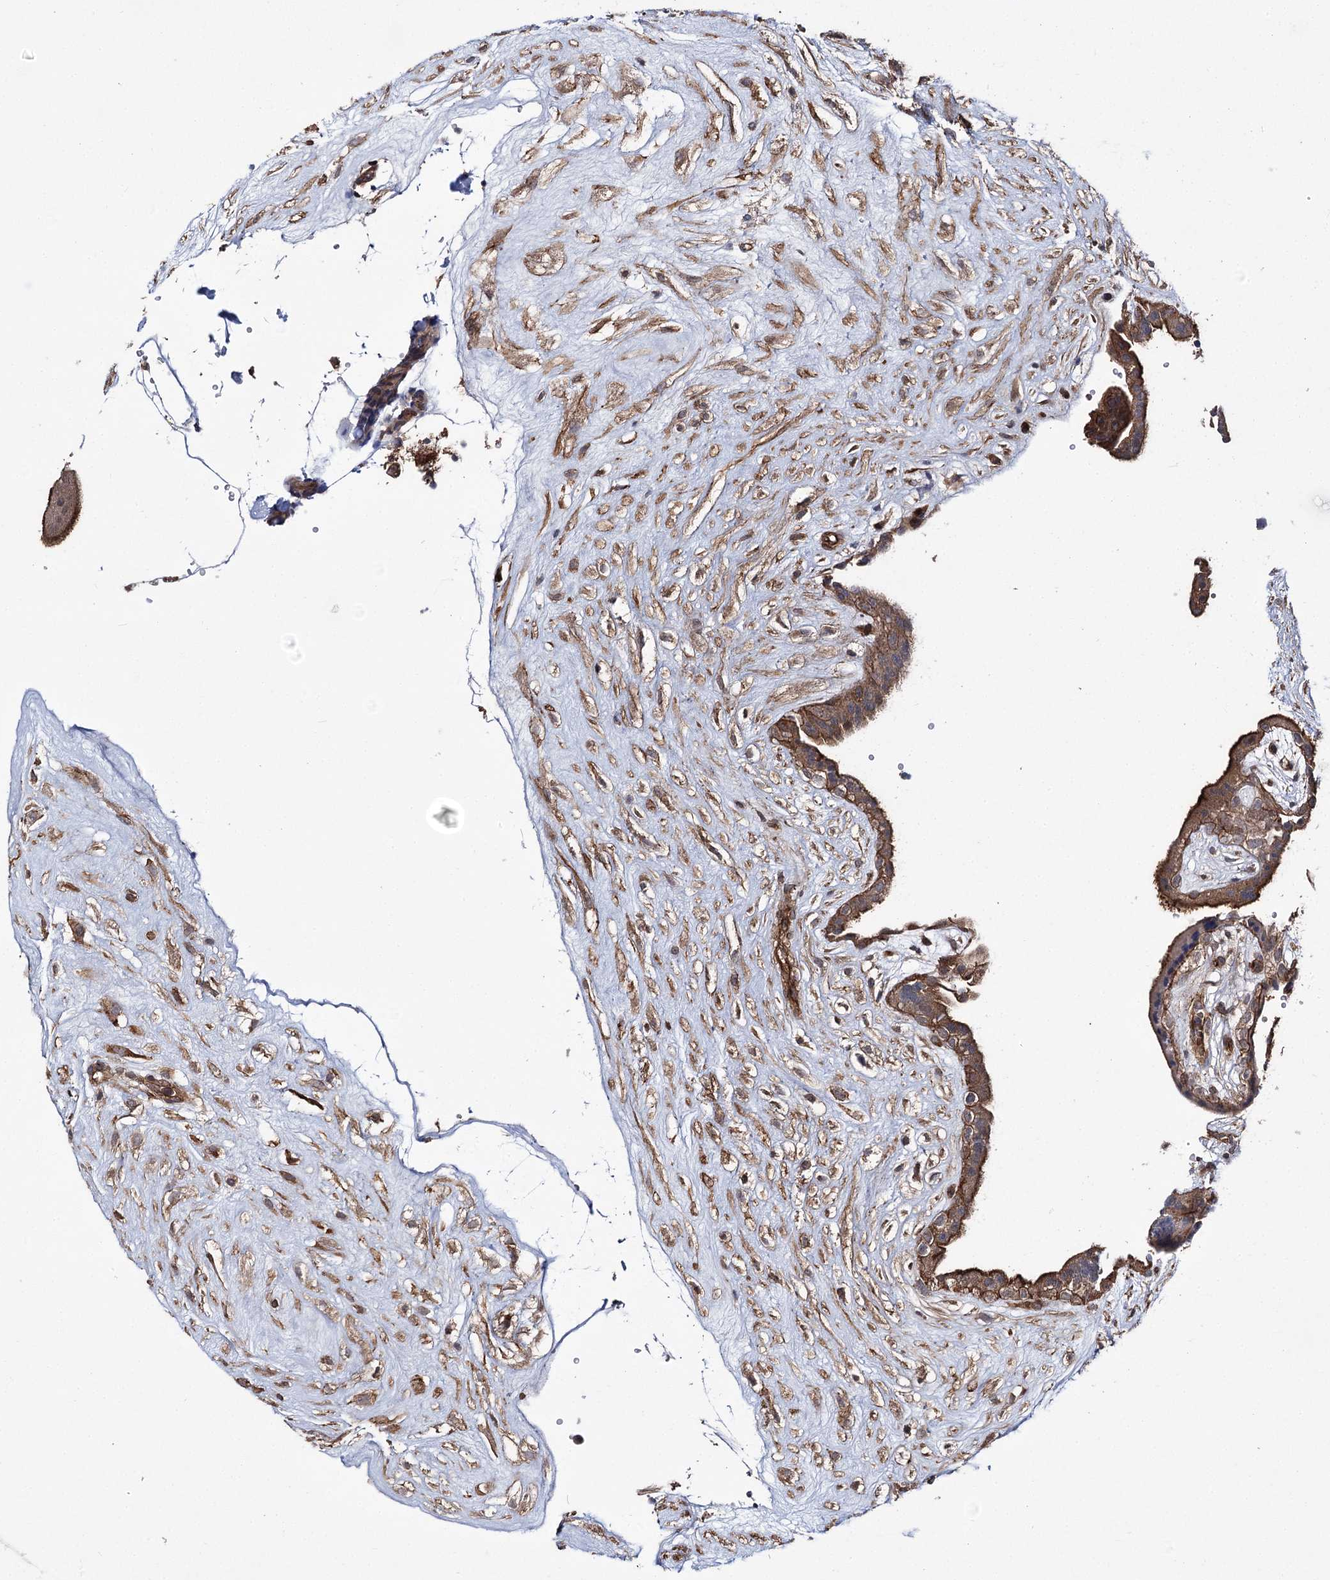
{"staining": {"intensity": "strong", "quantity": ">75%", "location": "cytoplasmic/membranous"}, "tissue": "placenta", "cell_type": "Trophoblastic cells", "image_type": "normal", "snomed": [{"axis": "morphology", "description": "Normal tissue, NOS"}, {"axis": "topography", "description": "Placenta"}], "caption": "About >75% of trophoblastic cells in unremarkable placenta demonstrate strong cytoplasmic/membranous protein staining as visualized by brown immunohistochemical staining.", "gene": "MYO1C", "patient": {"sex": "female", "age": 18}}